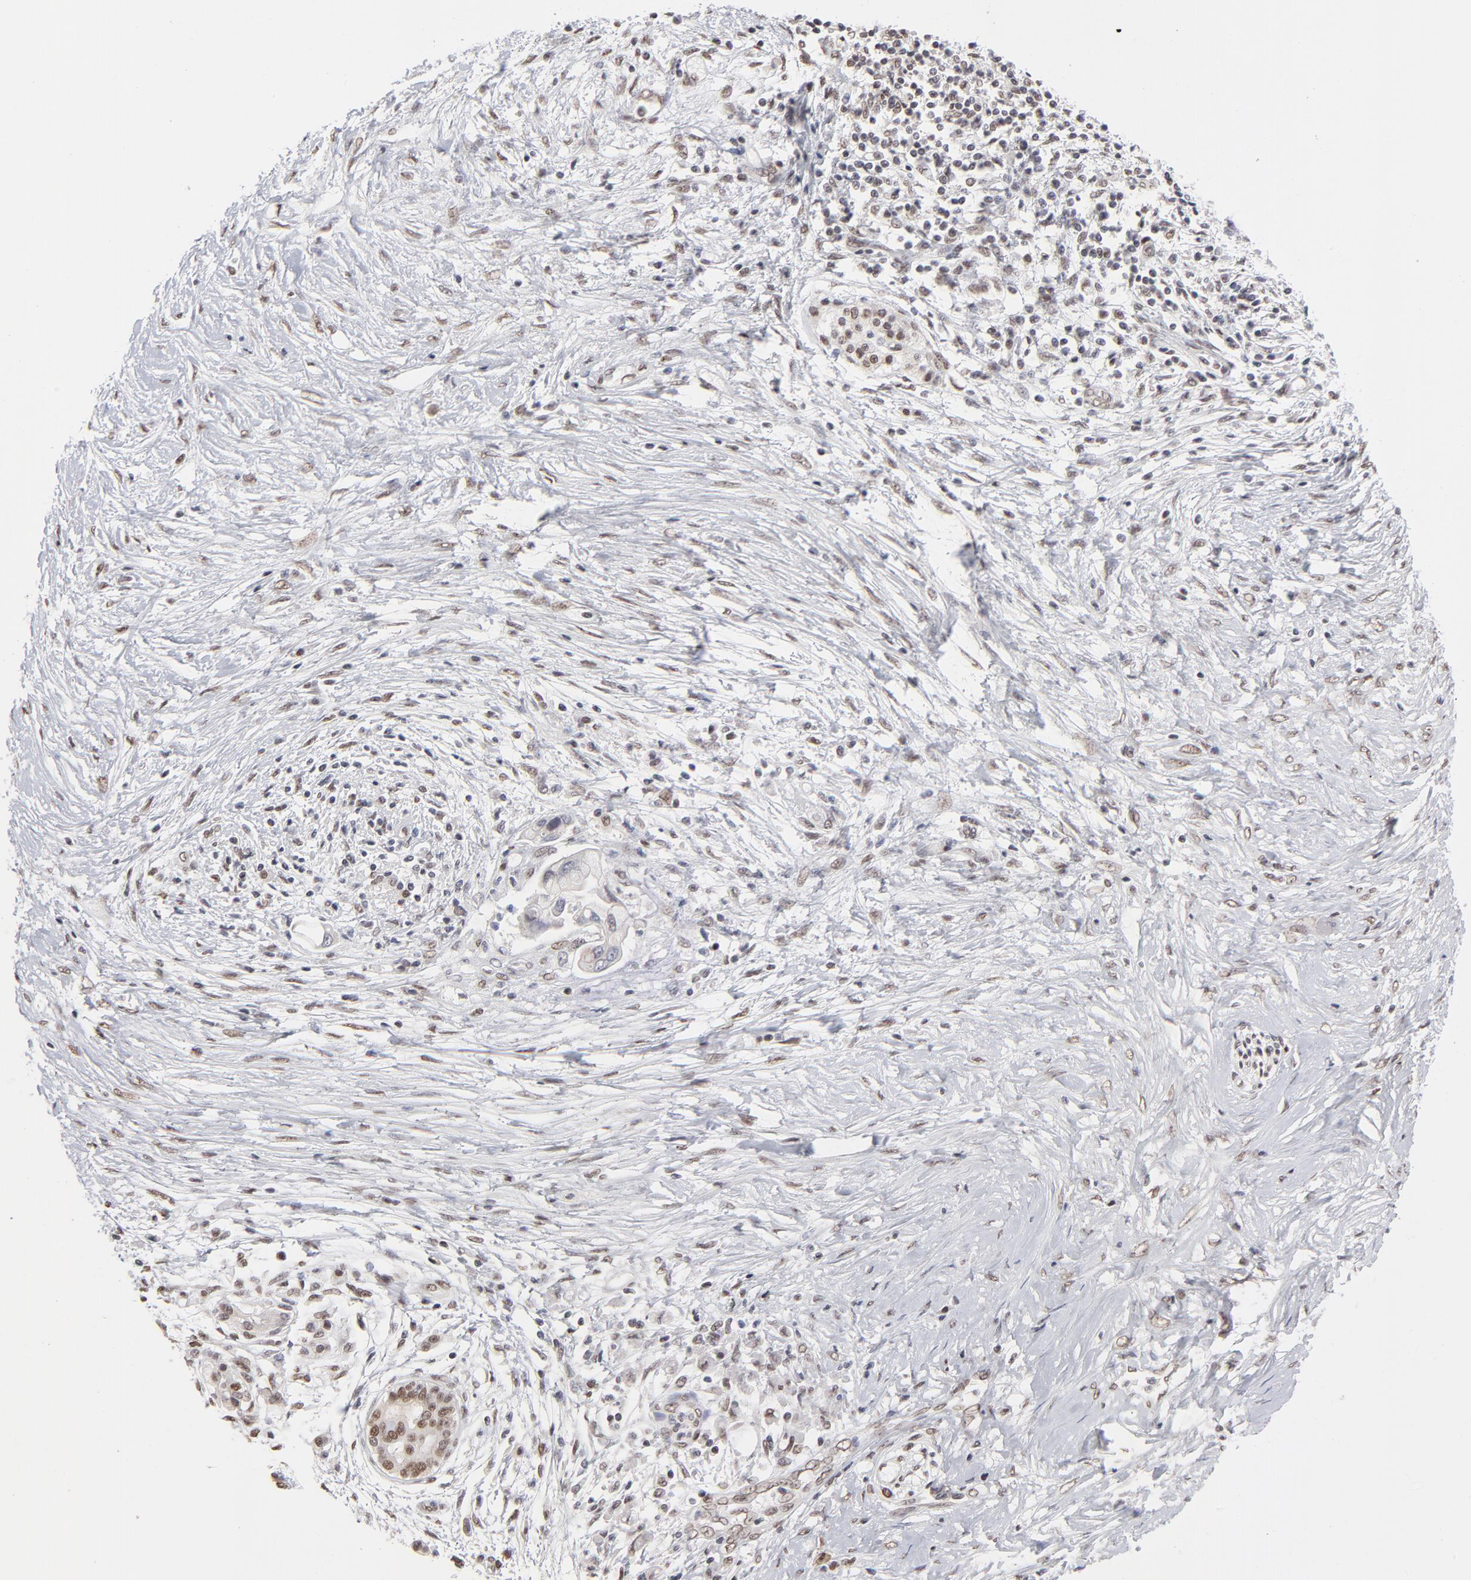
{"staining": {"intensity": "moderate", "quantity": ">75%", "location": "nuclear"}, "tissue": "pancreatic cancer", "cell_type": "Tumor cells", "image_type": "cancer", "snomed": [{"axis": "morphology", "description": "Adenocarcinoma, NOS"}, {"axis": "topography", "description": "Pancreas"}], "caption": "Pancreatic cancer stained with immunohistochemistry (IHC) exhibits moderate nuclear staining in approximately >75% of tumor cells.", "gene": "ZNF3", "patient": {"sex": "female", "age": 59}}